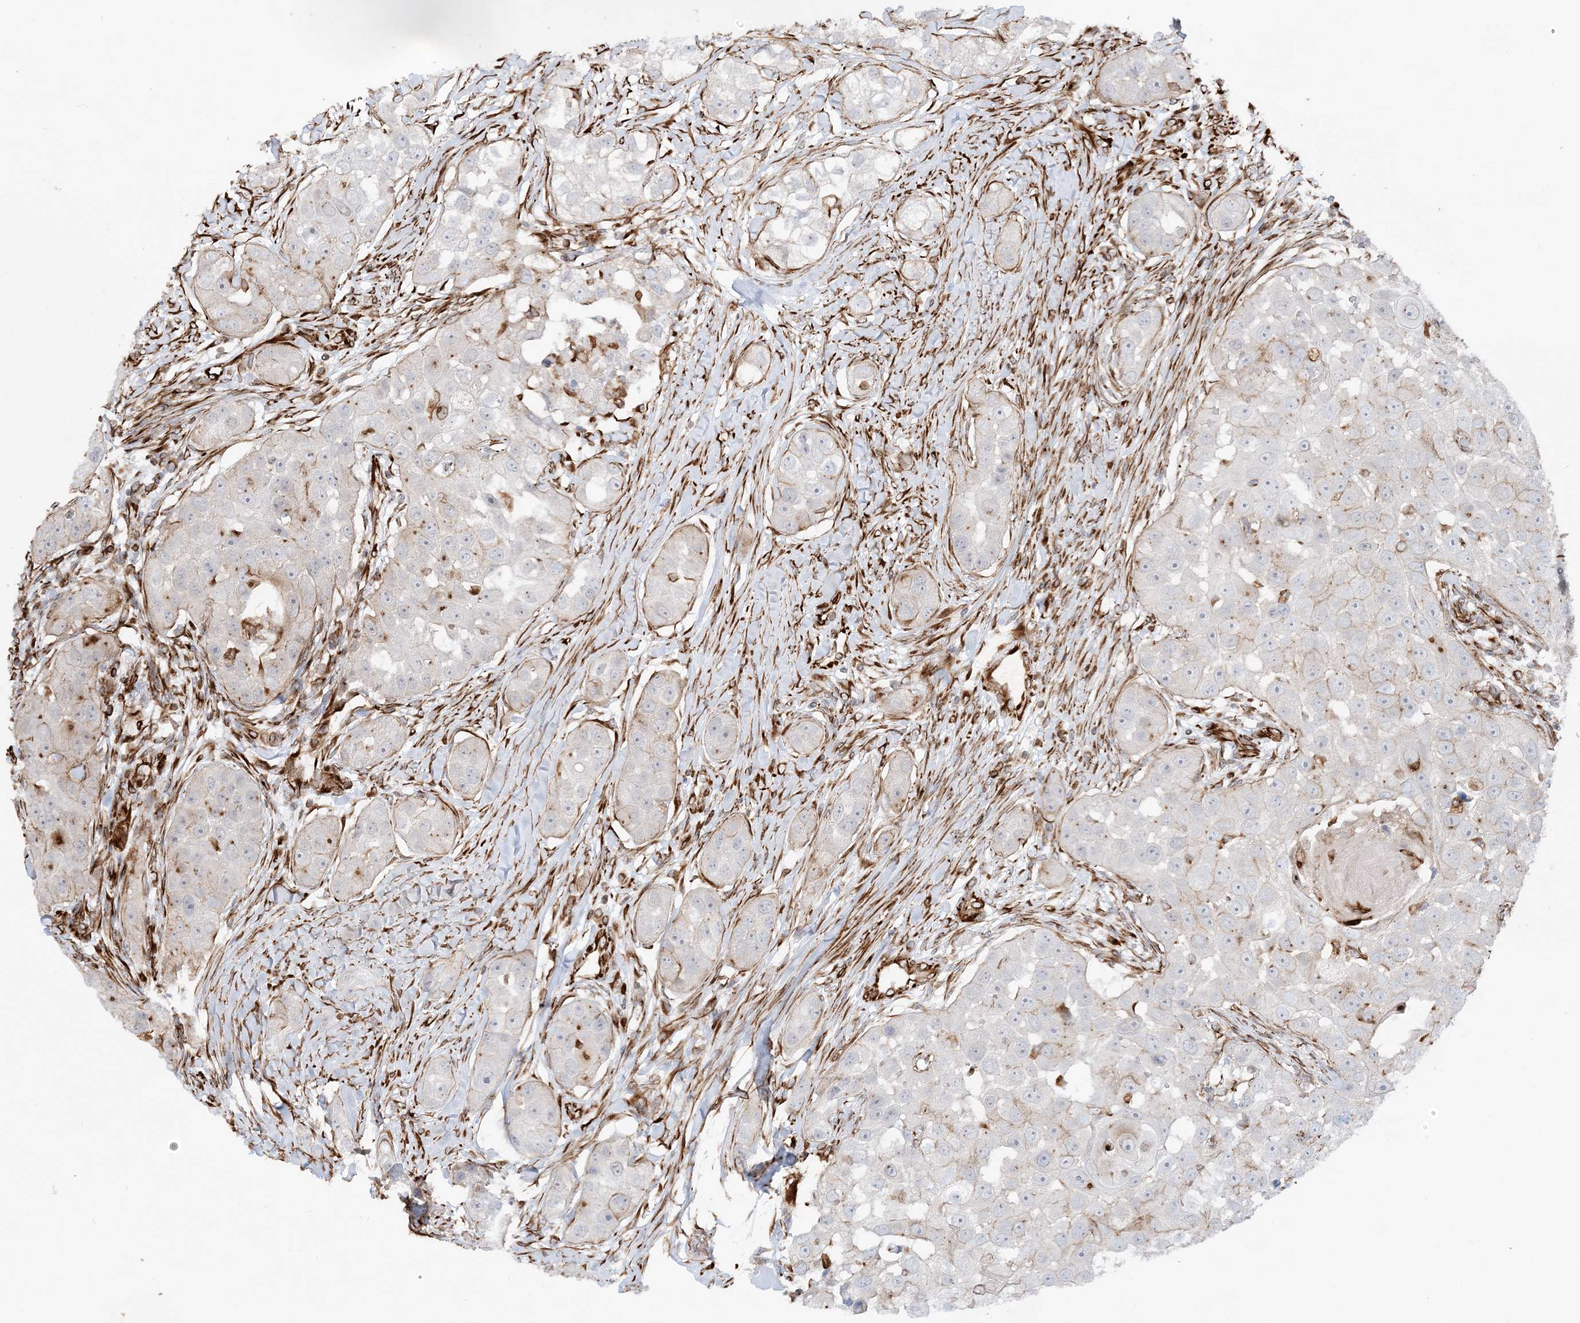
{"staining": {"intensity": "negative", "quantity": "none", "location": "none"}, "tissue": "head and neck cancer", "cell_type": "Tumor cells", "image_type": "cancer", "snomed": [{"axis": "morphology", "description": "Normal tissue, NOS"}, {"axis": "morphology", "description": "Squamous cell carcinoma, NOS"}, {"axis": "topography", "description": "Skeletal muscle"}, {"axis": "topography", "description": "Head-Neck"}], "caption": "Immunohistochemistry photomicrograph of neoplastic tissue: head and neck squamous cell carcinoma stained with DAB (3,3'-diaminobenzidine) demonstrates no significant protein staining in tumor cells.", "gene": "SCLT1", "patient": {"sex": "male", "age": 51}}